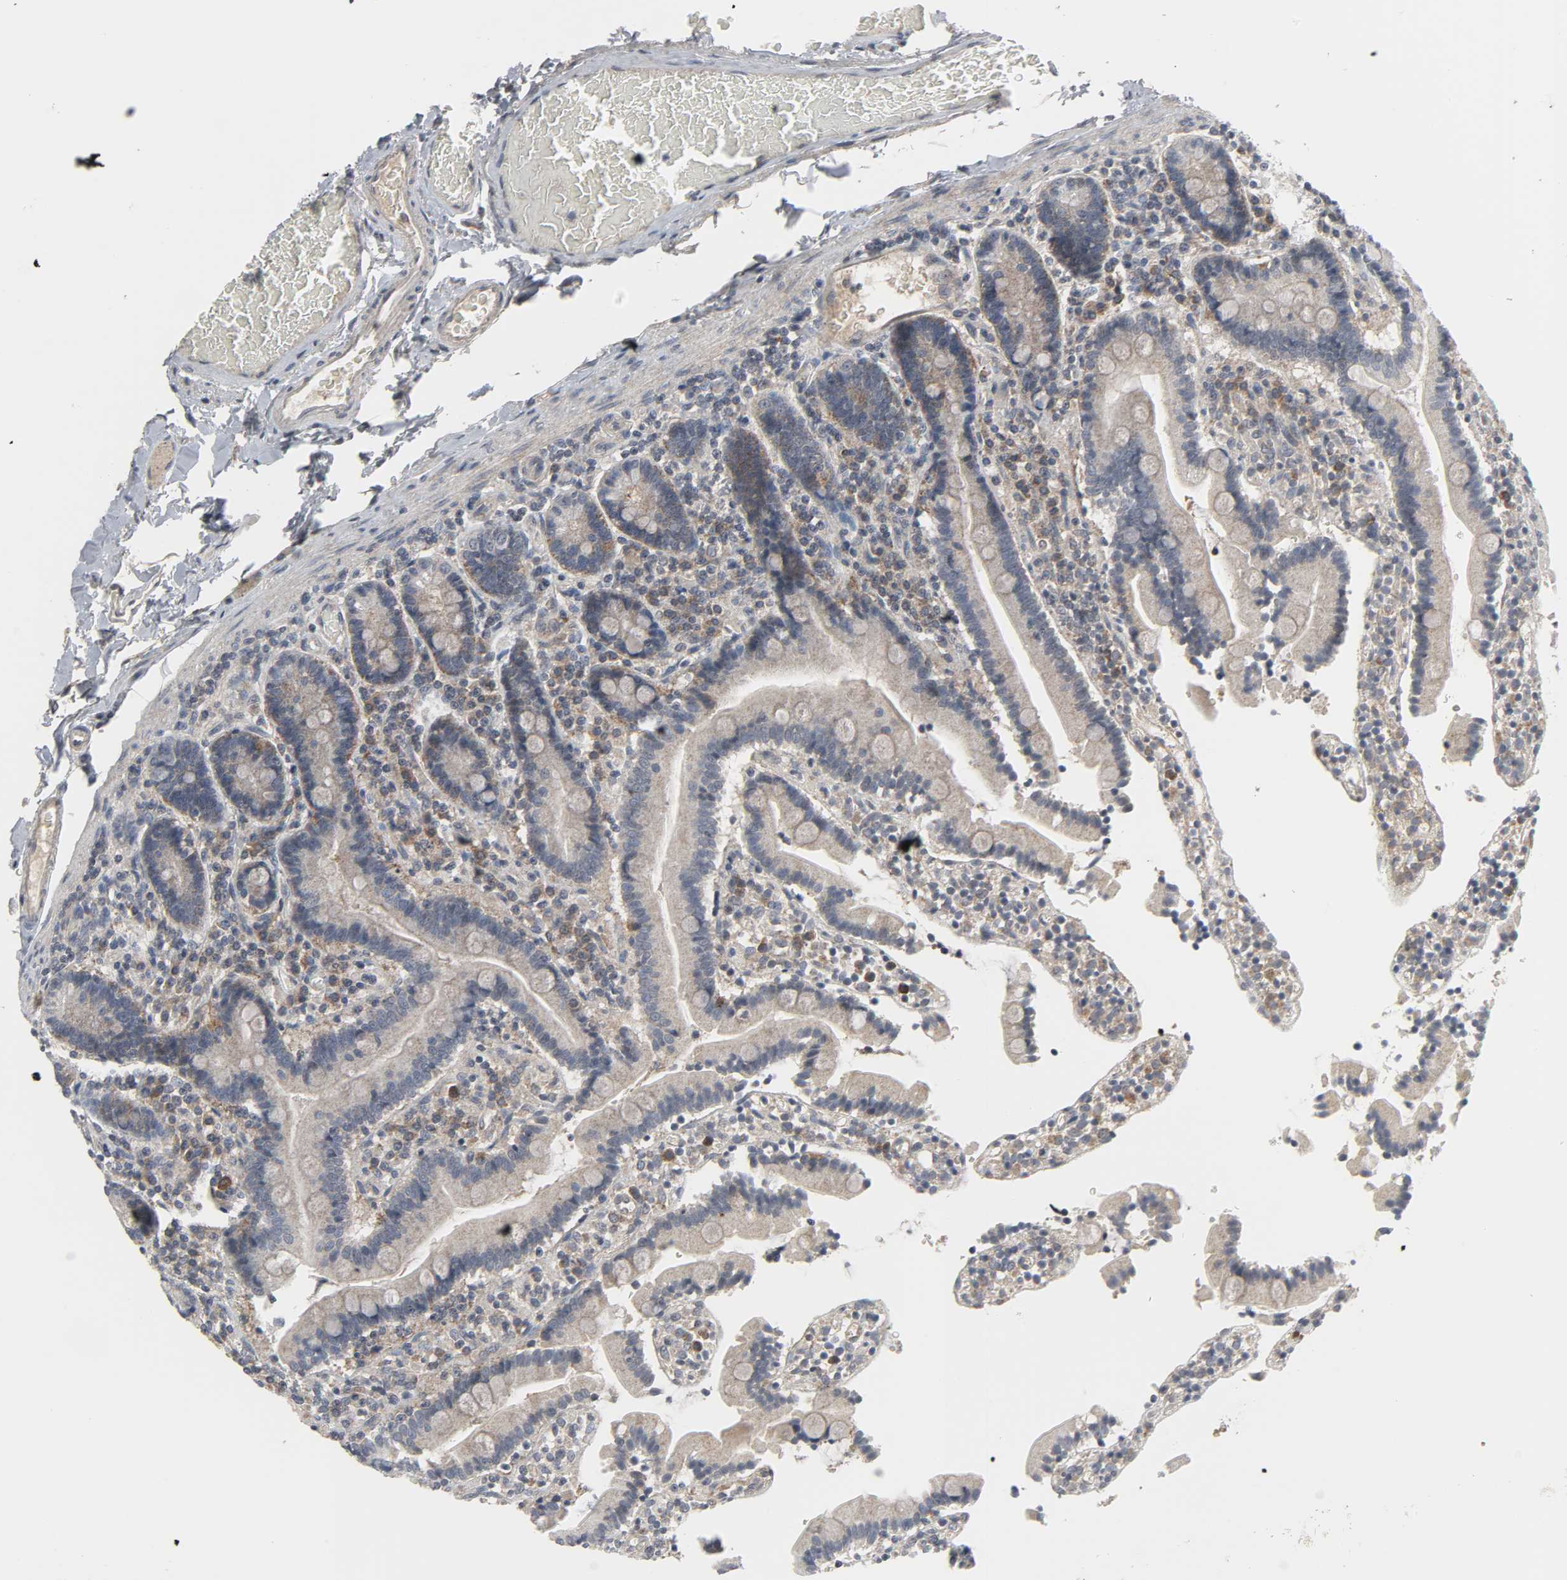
{"staining": {"intensity": "strong", "quantity": ">75%", "location": "cytoplasmic/membranous"}, "tissue": "duodenum", "cell_type": "Glandular cells", "image_type": "normal", "snomed": [{"axis": "morphology", "description": "Normal tissue, NOS"}, {"axis": "topography", "description": "Duodenum"}], "caption": "This image exhibits IHC staining of unremarkable human duodenum, with high strong cytoplasmic/membranous expression in about >75% of glandular cells.", "gene": "CLIP1", "patient": {"sex": "female", "age": 53}}